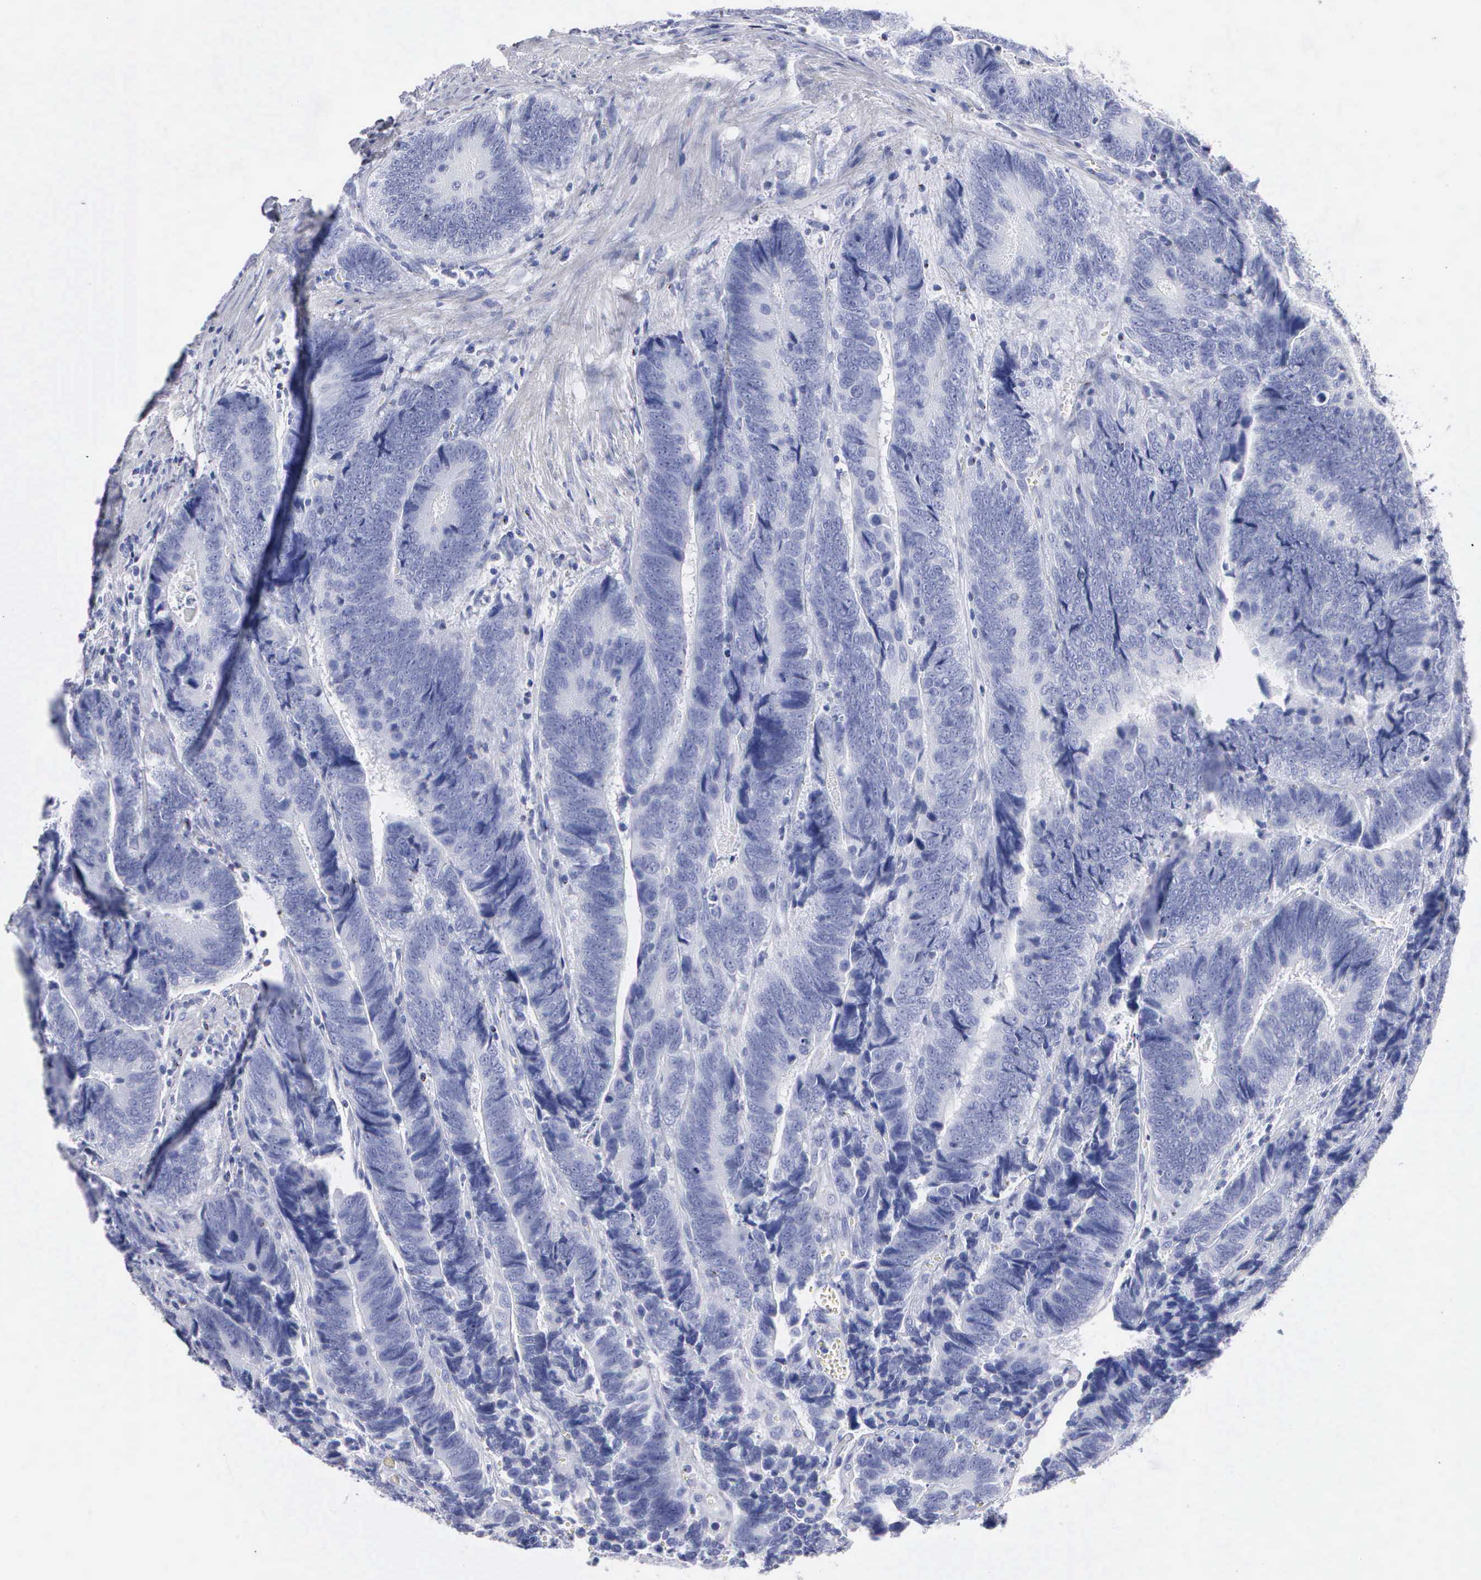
{"staining": {"intensity": "negative", "quantity": "none", "location": "none"}, "tissue": "colorectal cancer", "cell_type": "Tumor cells", "image_type": "cancer", "snomed": [{"axis": "morphology", "description": "Adenocarcinoma, NOS"}, {"axis": "topography", "description": "Colon"}], "caption": "This image is of colorectal cancer (adenocarcinoma) stained with immunohistochemistry (IHC) to label a protein in brown with the nuclei are counter-stained blue. There is no positivity in tumor cells.", "gene": "CTSH", "patient": {"sex": "male", "age": 72}}